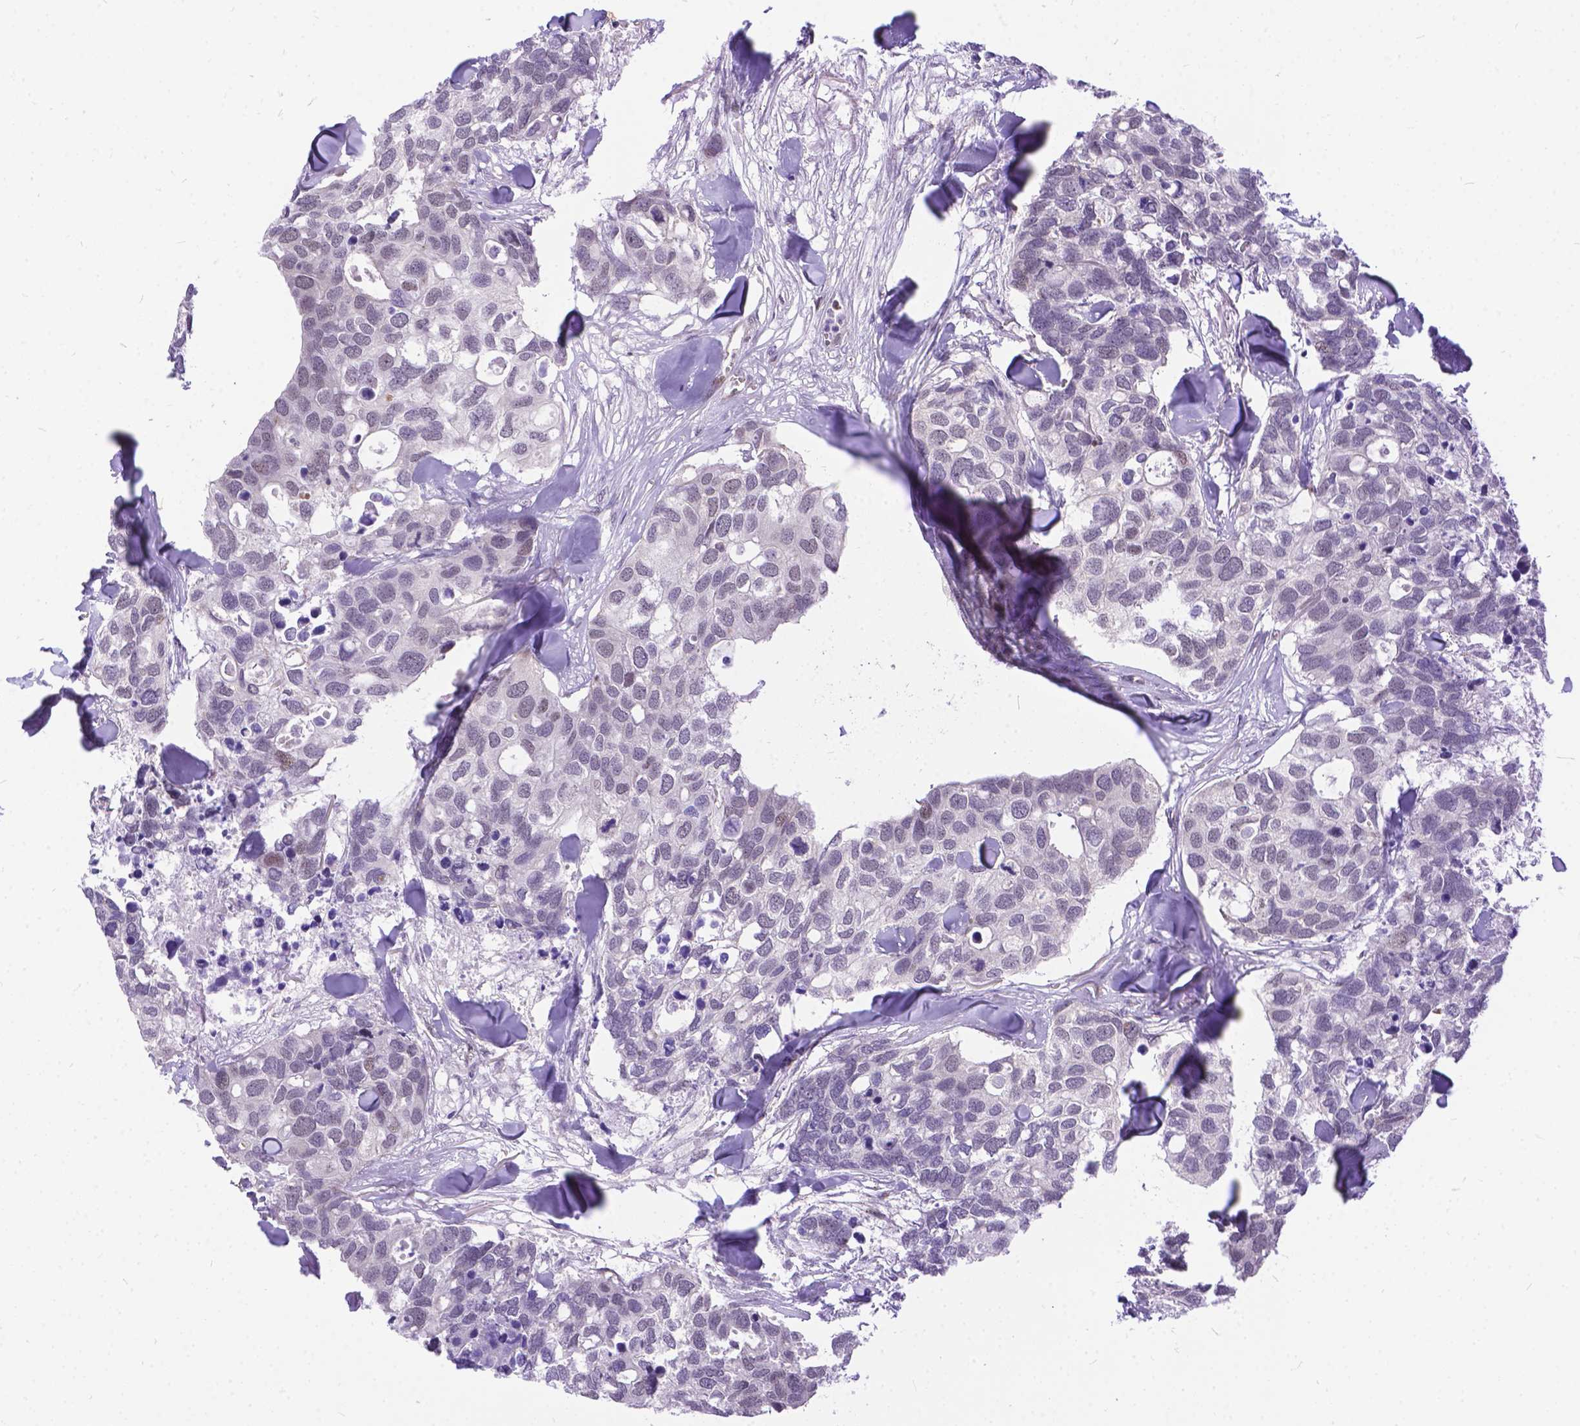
{"staining": {"intensity": "negative", "quantity": "none", "location": "none"}, "tissue": "breast cancer", "cell_type": "Tumor cells", "image_type": "cancer", "snomed": [{"axis": "morphology", "description": "Duct carcinoma"}, {"axis": "topography", "description": "Breast"}], "caption": "The IHC histopathology image has no significant staining in tumor cells of infiltrating ductal carcinoma (breast) tissue.", "gene": "FAM124B", "patient": {"sex": "female", "age": 83}}